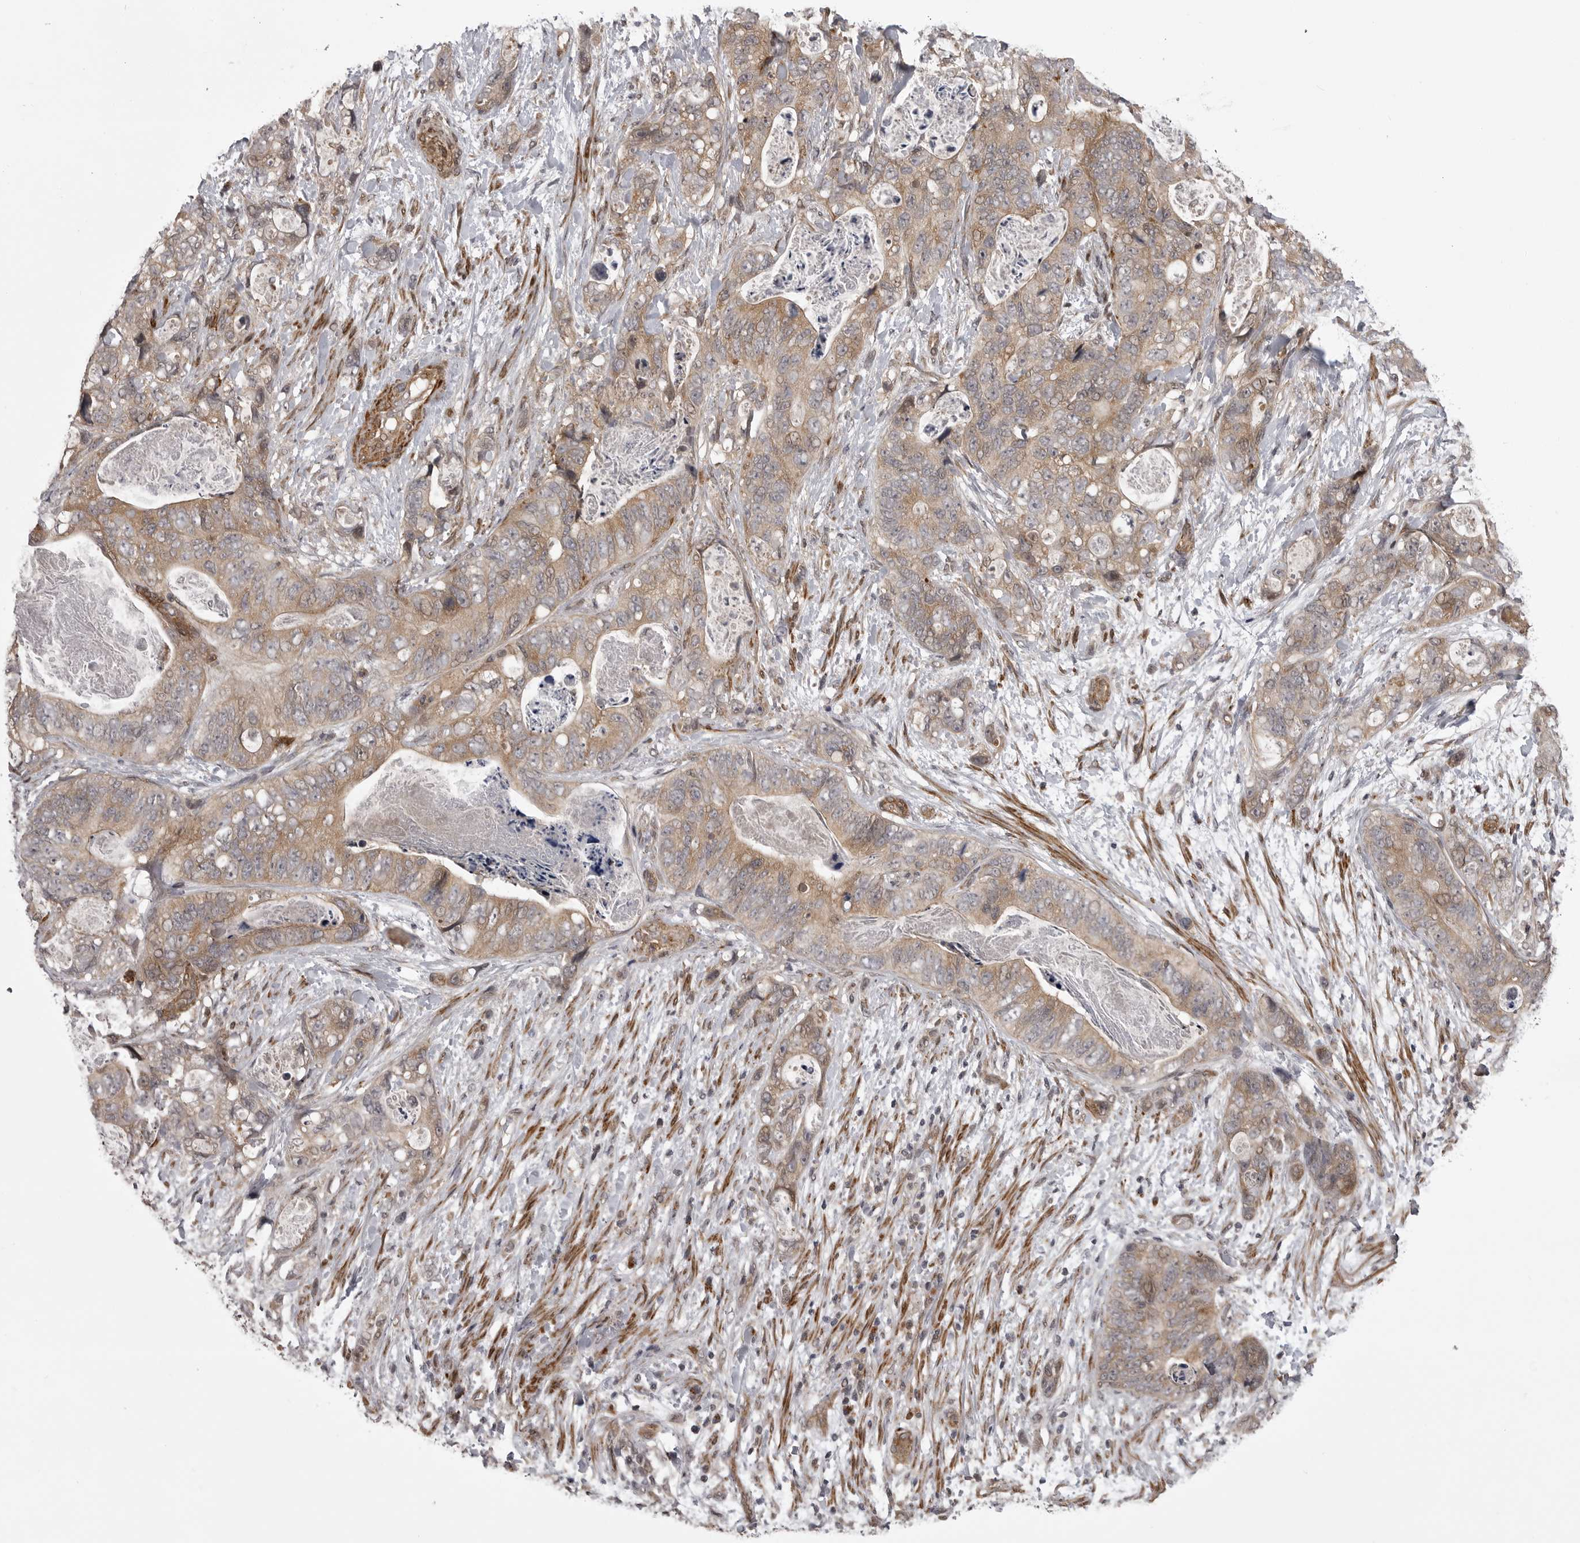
{"staining": {"intensity": "moderate", "quantity": ">75%", "location": "cytoplasmic/membranous"}, "tissue": "stomach cancer", "cell_type": "Tumor cells", "image_type": "cancer", "snomed": [{"axis": "morphology", "description": "Normal tissue, NOS"}, {"axis": "morphology", "description": "Adenocarcinoma, NOS"}, {"axis": "topography", "description": "Stomach"}], "caption": "The histopathology image exhibits a brown stain indicating the presence of a protein in the cytoplasmic/membranous of tumor cells in stomach cancer.", "gene": "SNX16", "patient": {"sex": "female", "age": 89}}